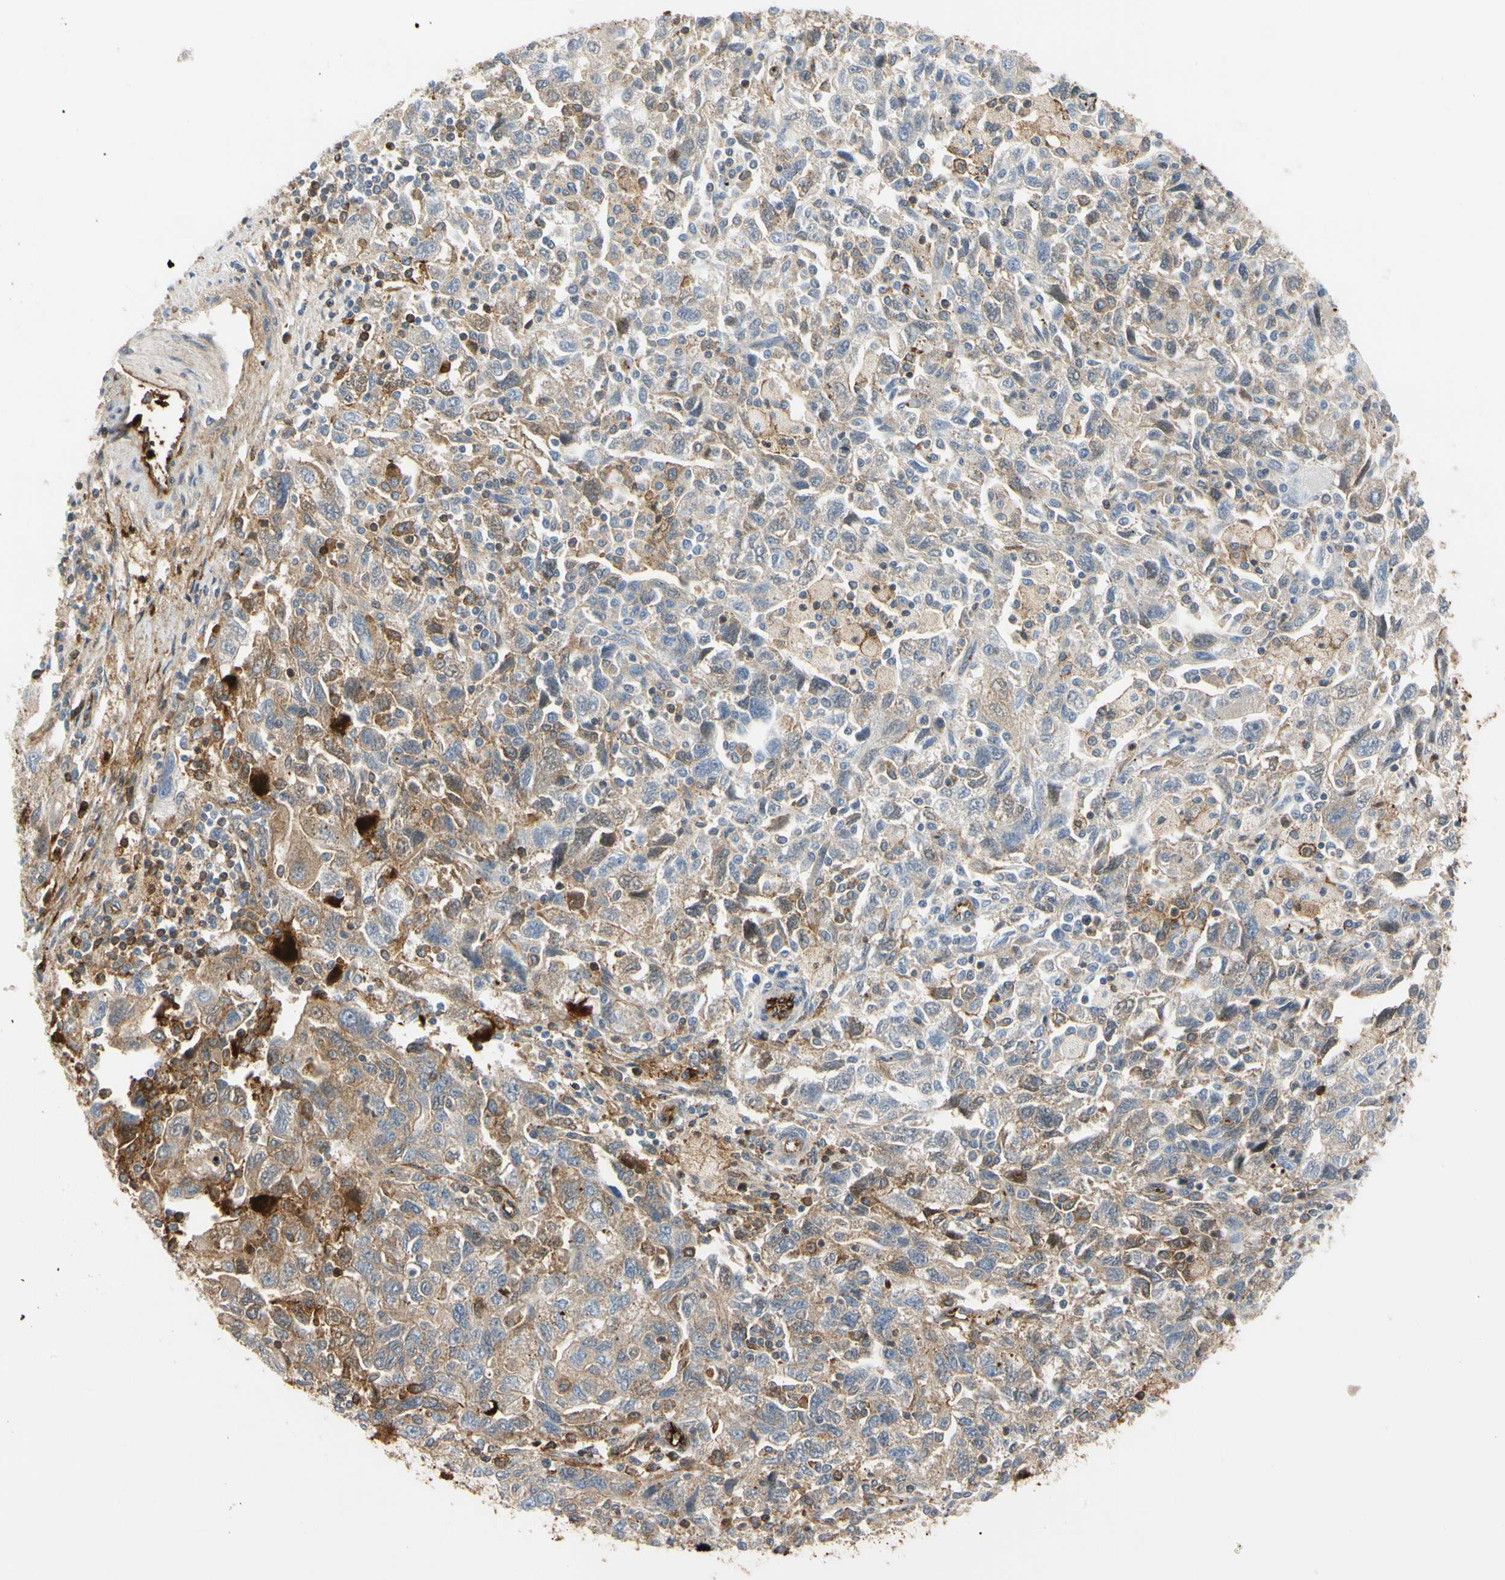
{"staining": {"intensity": "moderate", "quantity": ">75%", "location": "cytoplasmic/membranous"}, "tissue": "ovarian cancer", "cell_type": "Tumor cells", "image_type": "cancer", "snomed": [{"axis": "morphology", "description": "Carcinoma, NOS"}, {"axis": "morphology", "description": "Cystadenocarcinoma, serous, NOS"}, {"axis": "topography", "description": "Ovary"}], "caption": "A brown stain labels moderate cytoplasmic/membranous expression of a protein in human ovarian carcinoma tumor cells.", "gene": "FGB", "patient": {"sex": "female", "age": 69}}